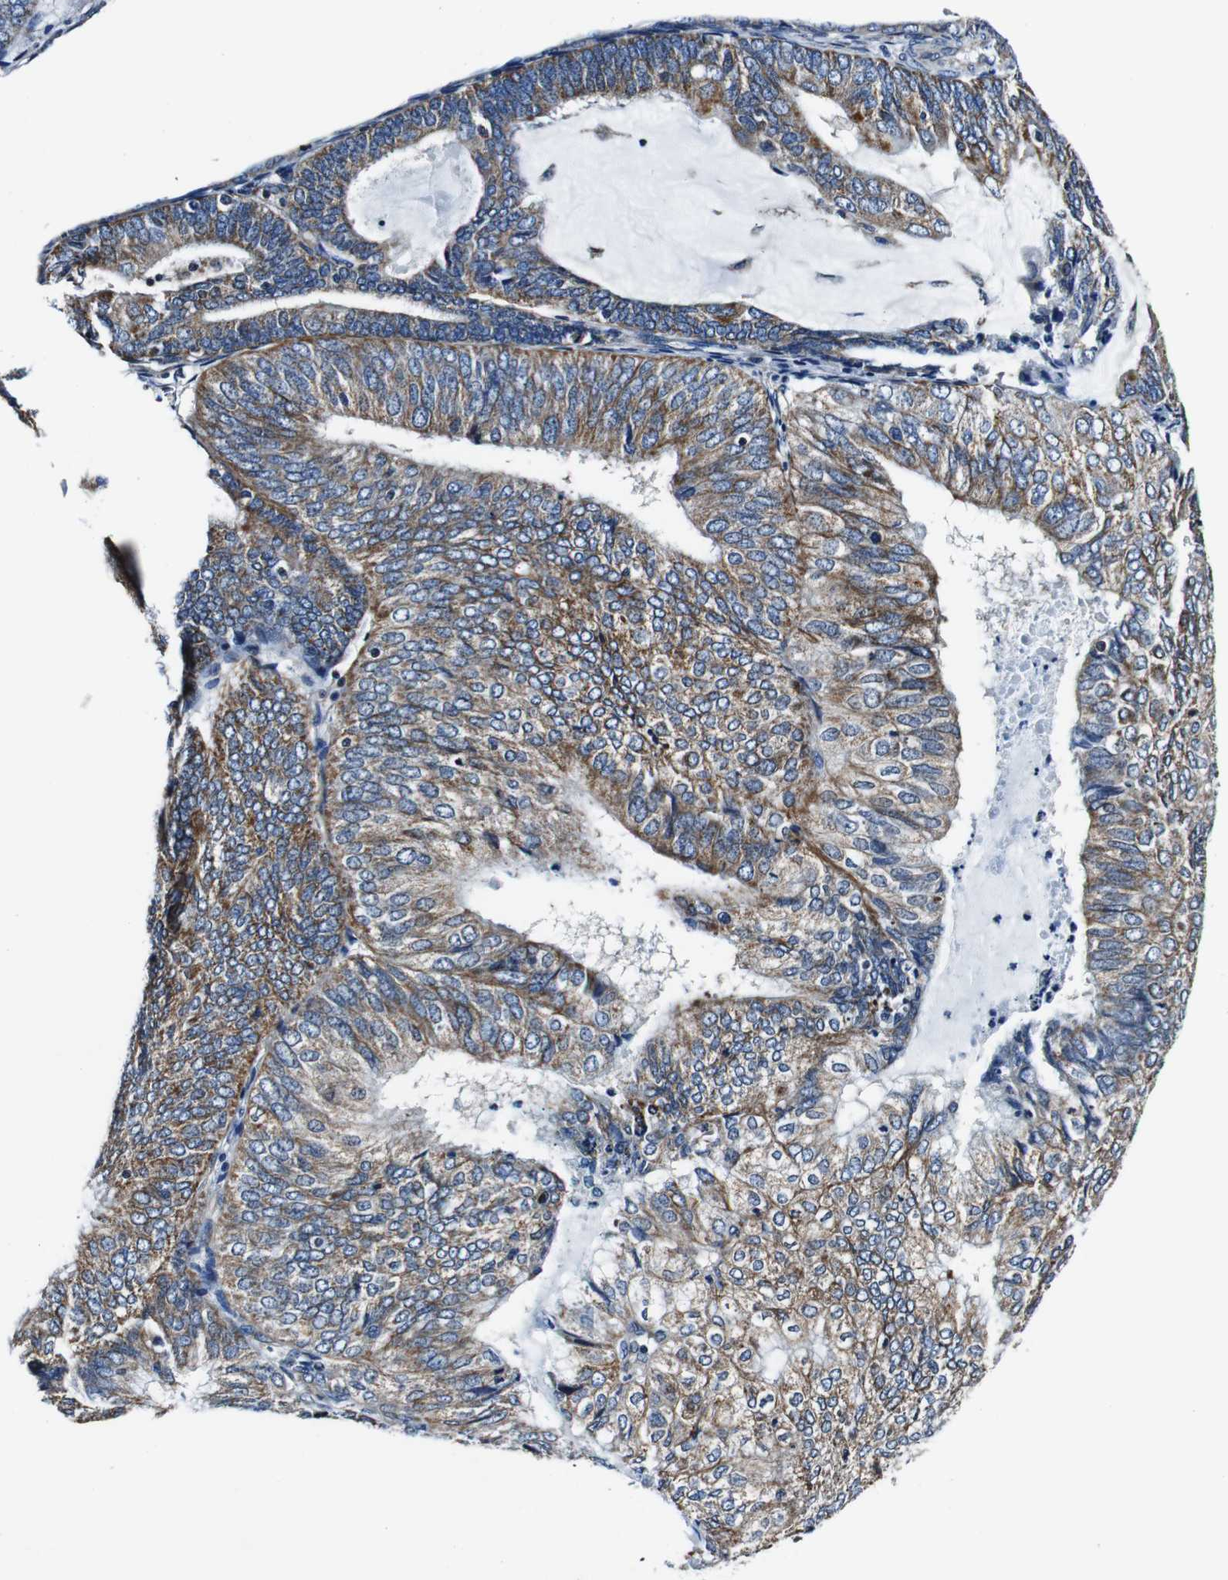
{"staining": {"intensity": "moderate", "quantity": "25%-75%", "location": "cytoplasmic/membranous"}, "tissue": "endometrial cancer", "cell_type": "Tumor cells", "image_type": "cancer", "snomed": [{"axis": "morphology", "description": "Adenocarcinoma, NOS"}, {"axis": "topography", "description": "Endometrium"}], "caption": "Immunohistochemical staining of endometrial cancer exhibits medium levels of moderate cytoplasmic/membranous protein positivity in approximately 25%-75% of tumor cells. (DAB (3,3'-diaminobenzidine) IHC with brightfield microscopy, high magnification).", "gene": "HK1", "patient": {"sex": "female", "age": 81}}